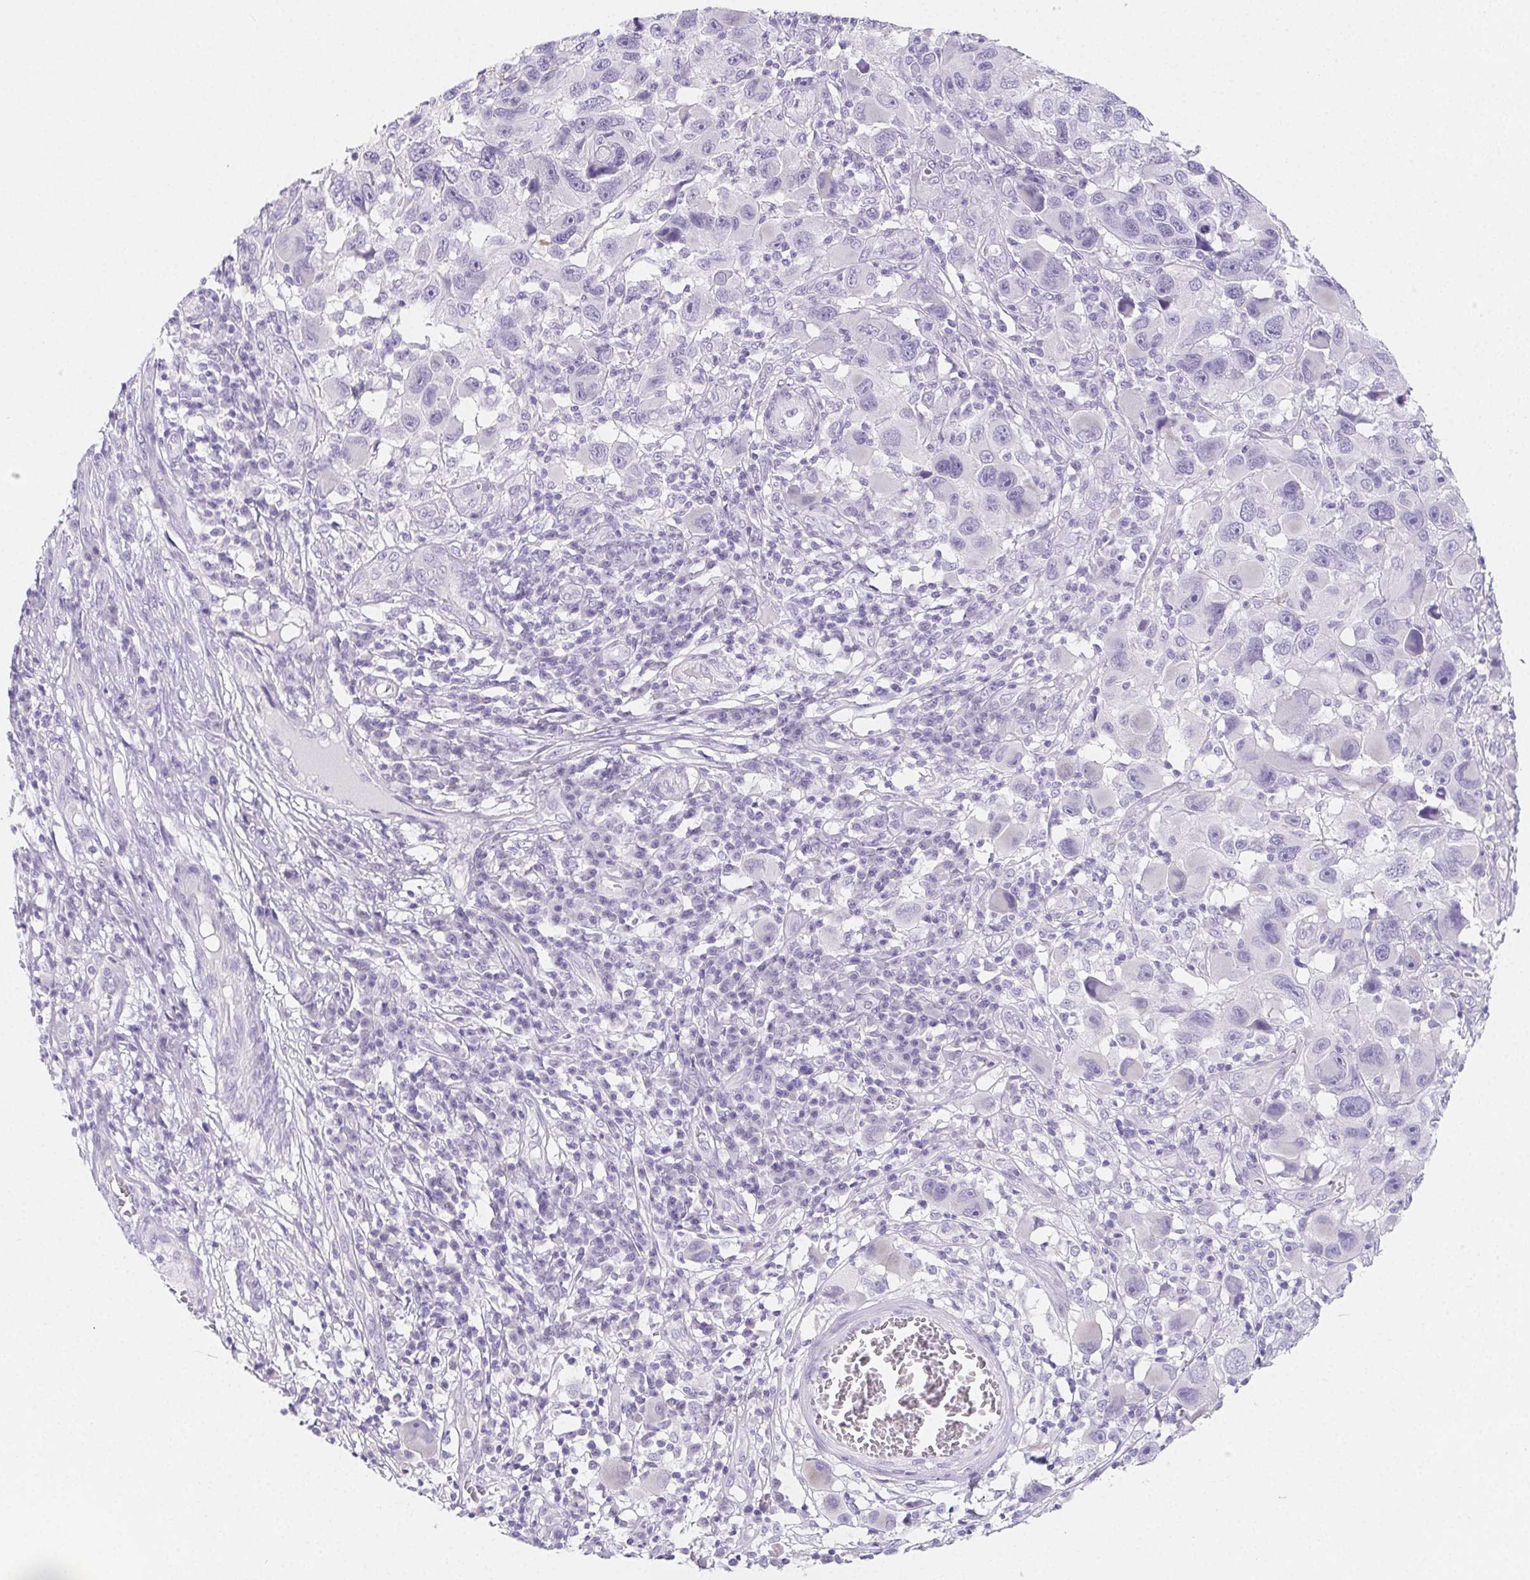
{"staining": {"intensity": "negative", "quantity": "none", "location": "none"}, "tissue": "melanoma", "cell_type": "Tumor cells", "image_type": "cancer", "snomed": [{"axis": "morphology", "description": "Malignant melanoma, NOS"}, {"axis": "topography", "description": "Skin"}], "caption": "A high-resolution photomicrograph shows IHC staining of melanoma, which displays no significant expression in tumor cells.", "gene": "ZBBX", "patient": {"sex": "male", "age": 53}}